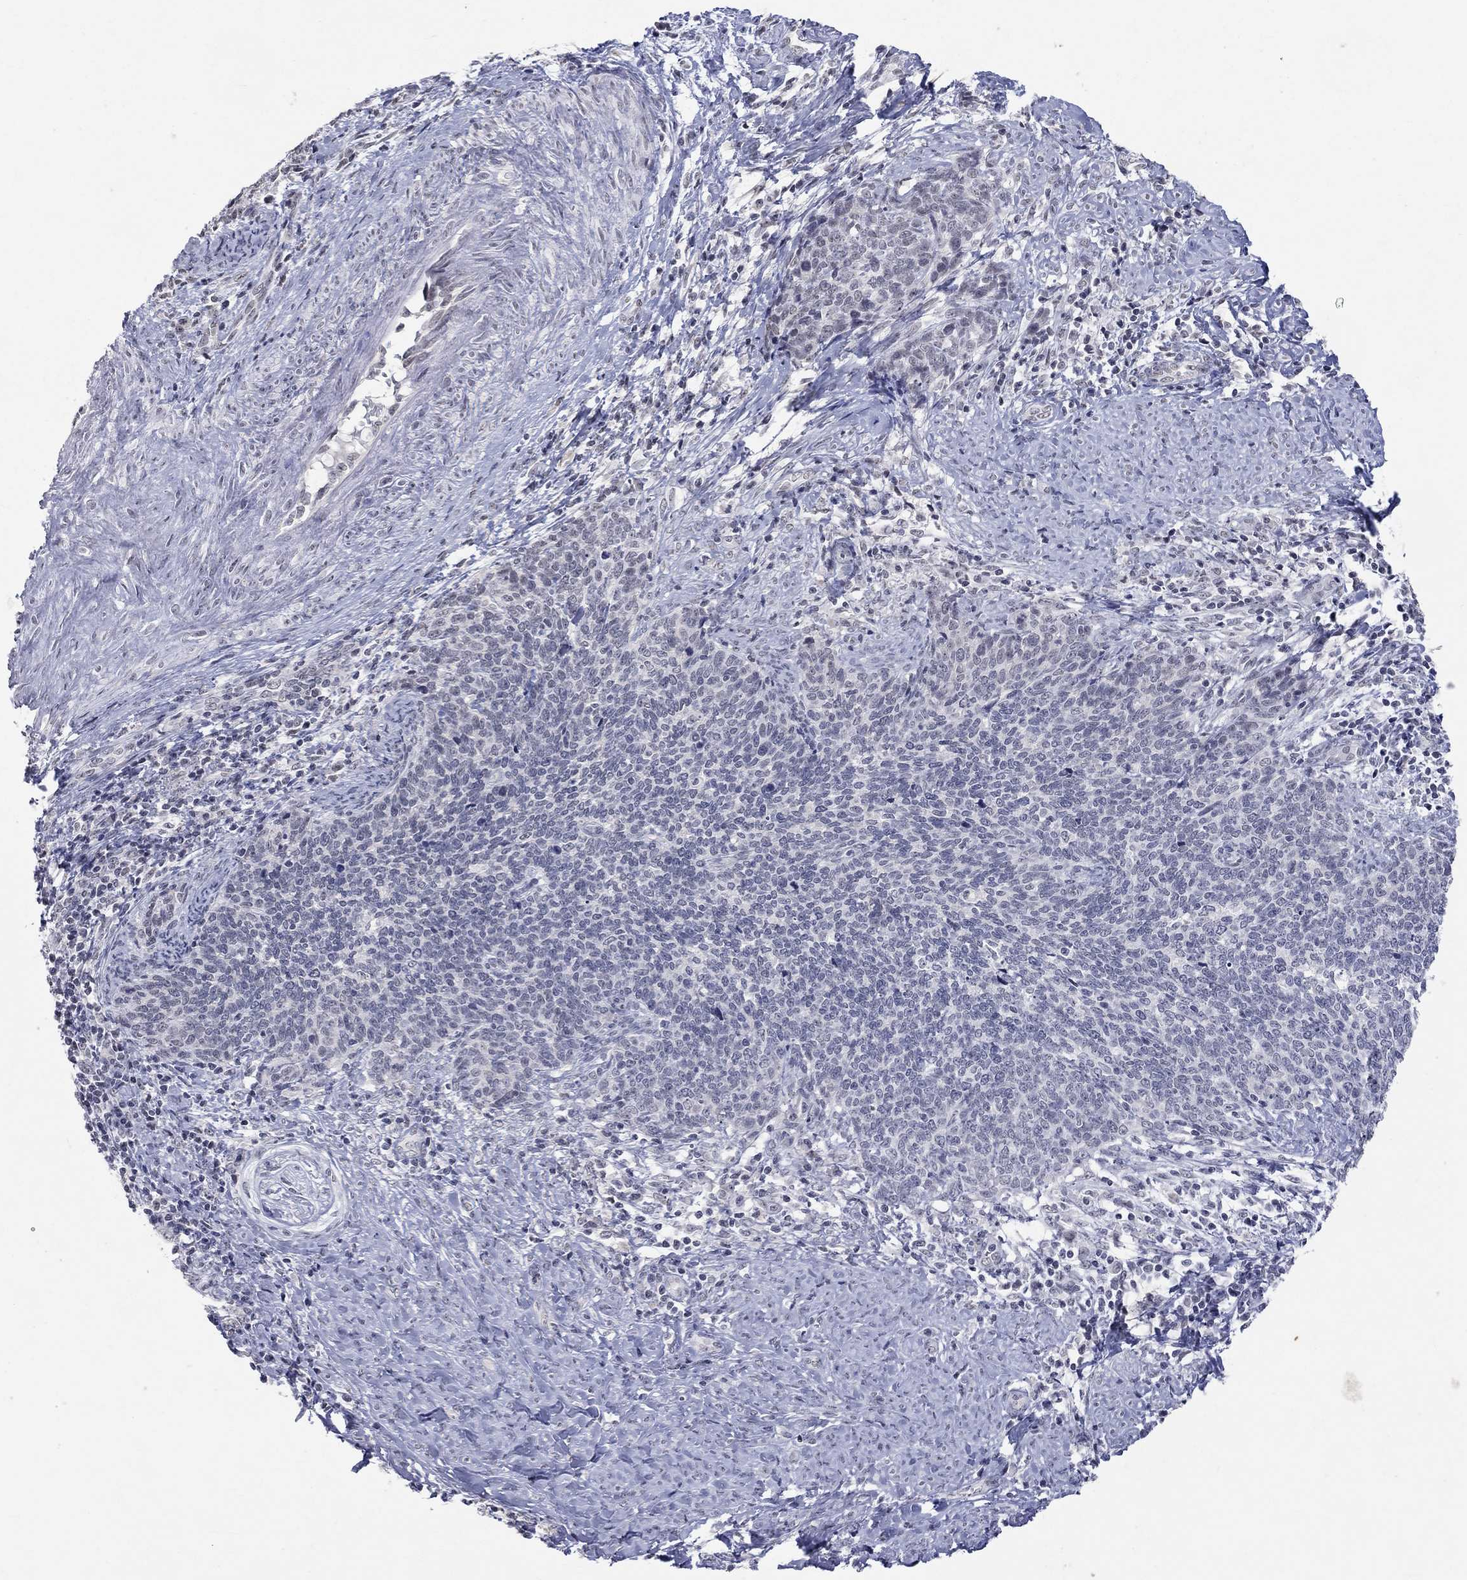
{"staining": {"intensity": "negative", "quantity": "none", "location": "none"}, "tissue": "cervical cancer", "cell_type": "Tumor cells", "image_type": "cancer", "snomed": [{"axis": "morphology", "description": "Normal tissue, NOS"}, {"axis": "morphology", "description": "Squamous cell carcinoma, NOS"}, {"axis": "topography", "description": "Cervix"}], "caption": "Immunohistochemistry micrograph of human cervical squamous cell carcinoma stained for a protein (brown), which displays no staining in tumor cells. Brightfield microscopy of immunohistochemistry (IHC) stained with DAB (3,3'-diaminobenzidine) (brown) and hematoxylin (blue), captured at high magnification.", "gene": "TMEM143", "patient": {"sex": "female", "age": 39}}